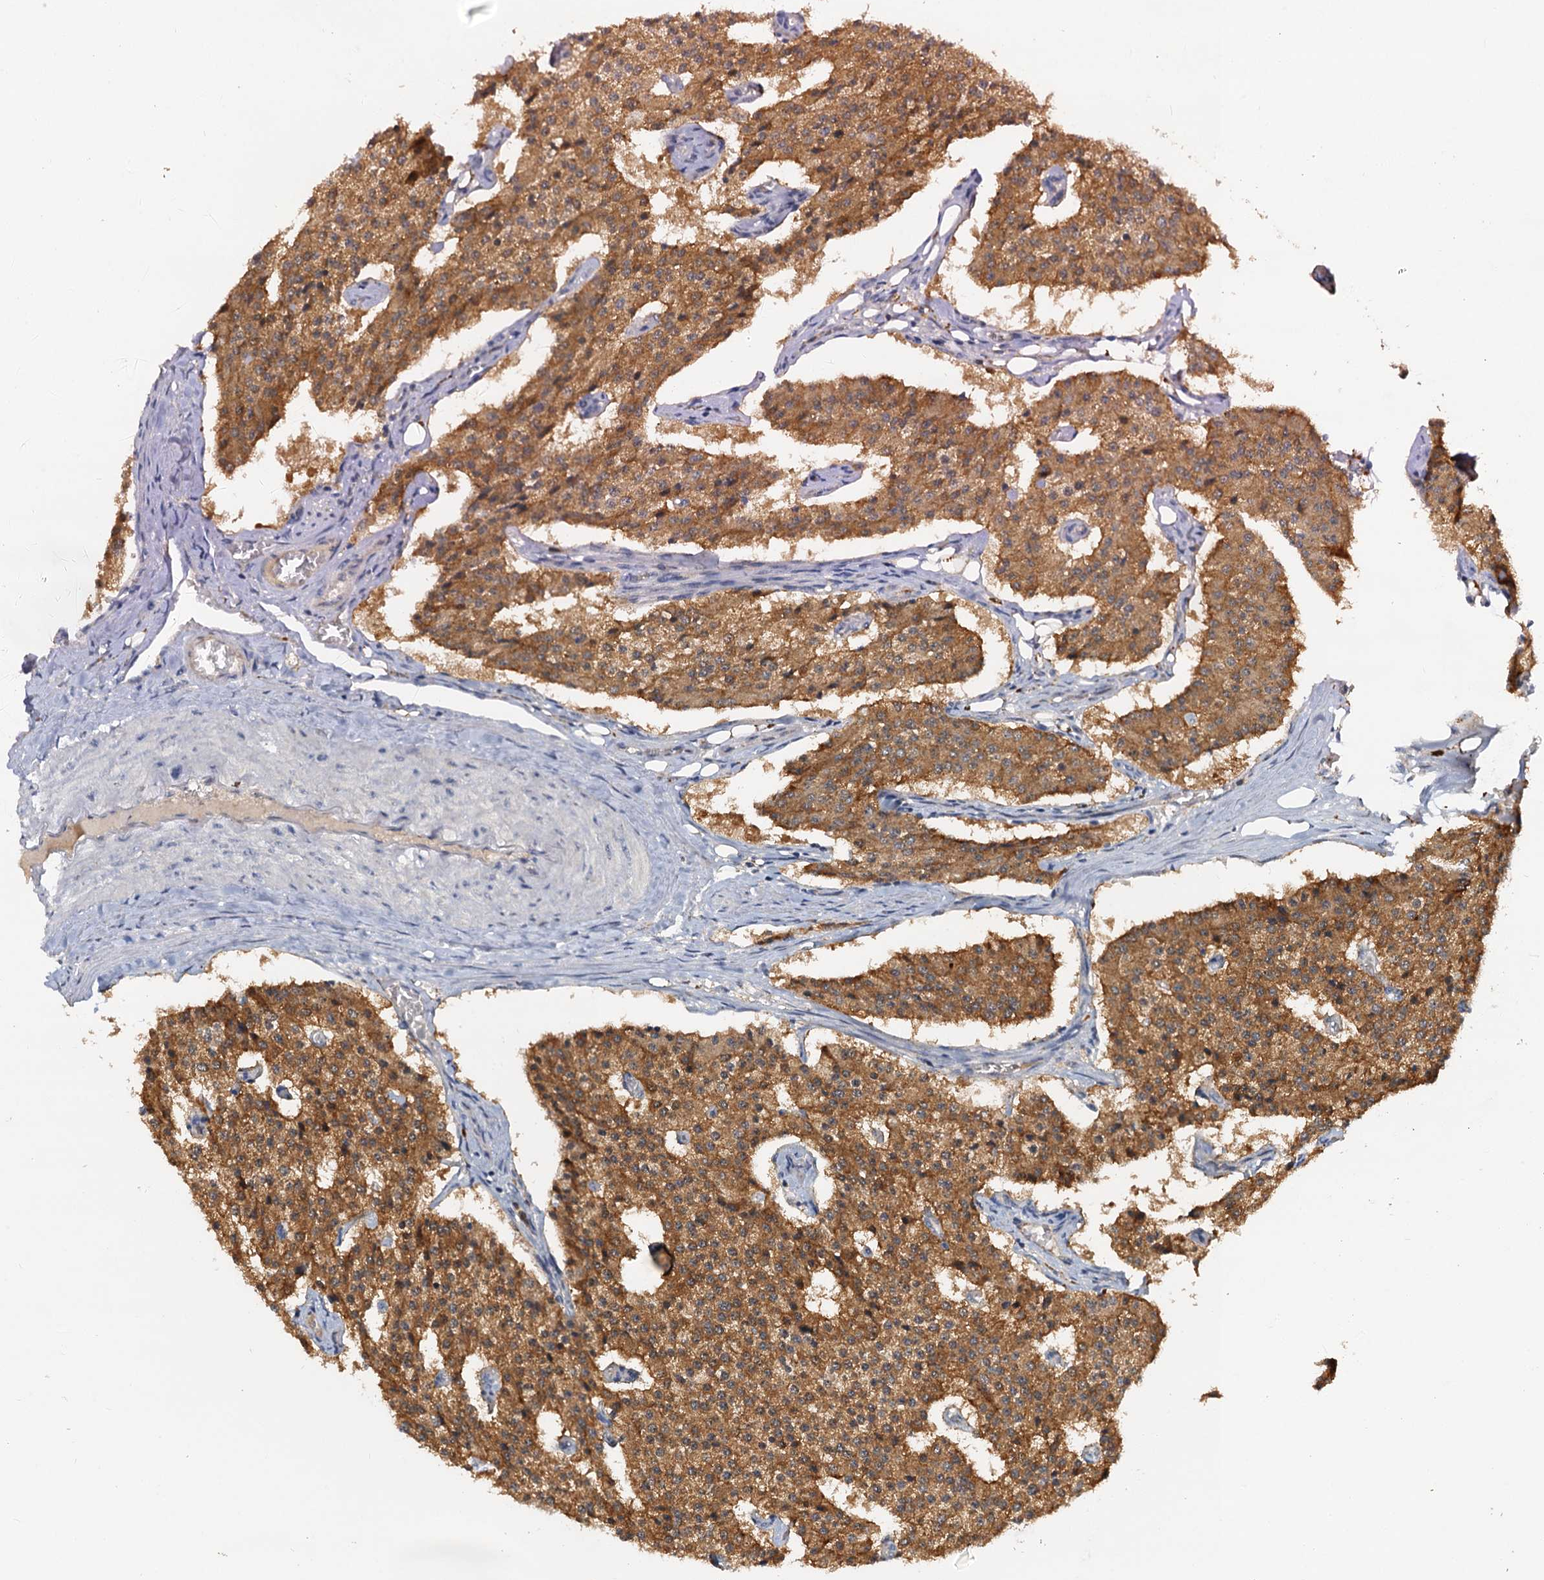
{"staining": {"intensity": "strong", "quantity": ">75%", "location": "cytoplasmic/membranous"}, "tissue": "carcinoid", "cell_type": "Tumor cells", "image_type": "cancer", "snomed": [{"axis": "morphology", "description": "Carcinoid, malignant, NOS"}, {"axis": "topography", "description": "Colon"}], "caption": "IHC of carcinoid shows high levels of strong cytoplasmic/membranous staining in approximately >75% of tumor cells.", "gene": "TOLLIP", "patient": {"sex": "female", "age": 52}}